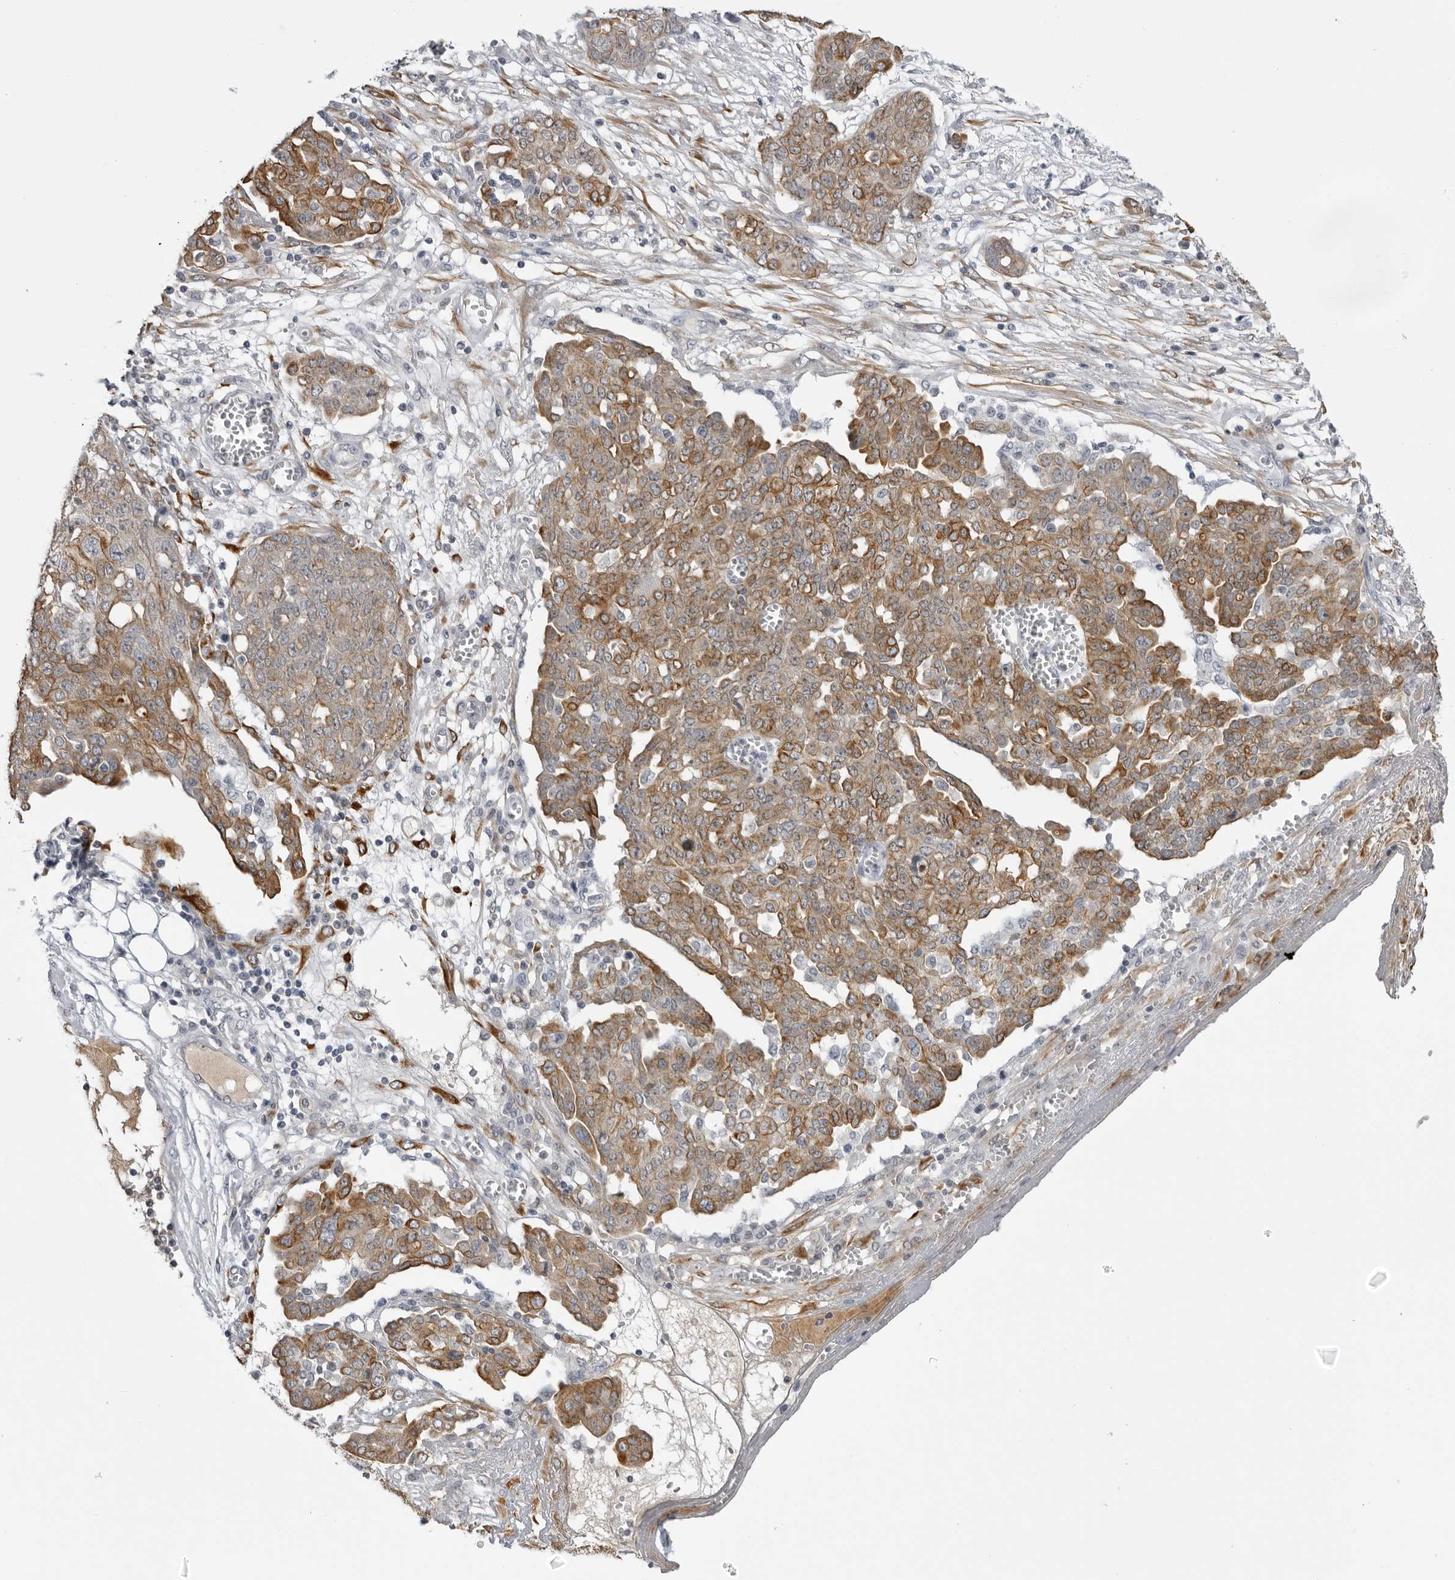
{"staining": {"intensity": "moderate", "quantity": ">75%", "location": "cytoplasmic/membranous"}, "tissue": "ovarian cancer", "cell_type": "Tumor cells", "image_type": "cancer", "snomed": [{"axis": "morphology", "description": "Cystadenocarcinoma, serous, NOS"}, {"axis": "topography", "description": "Soft tissue"}, {"axis": "topography", "description": "Ovary"}], "caption": "Brown immunohistochemical staining in human serous cystadenocarcinoma (ovarian) reveals moderate cytoplasmic/membranous staining in approximately >75% of tumor cells.", "gene": "SERPINF2", "patient": {"sex": "female", "age": 57}}